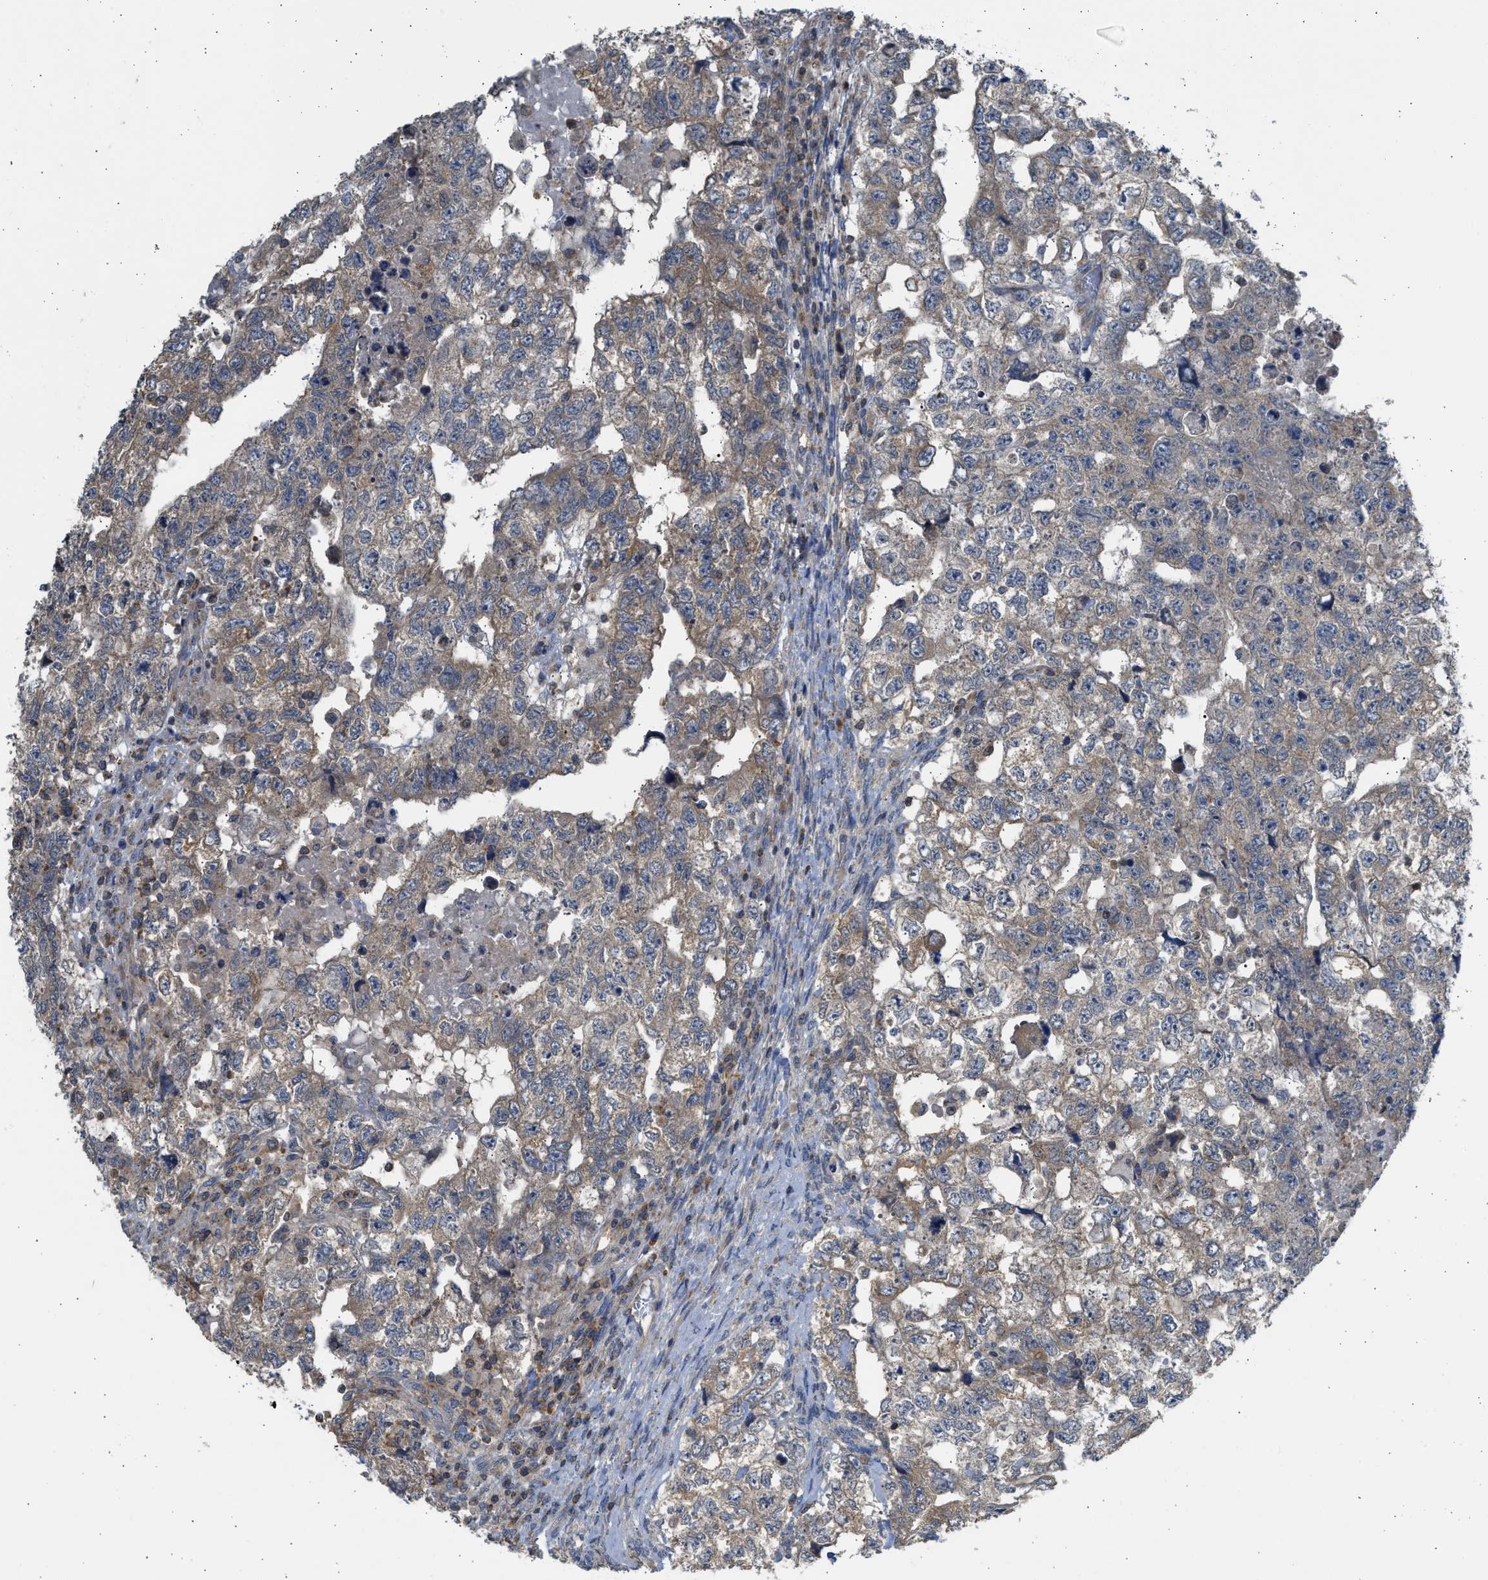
{"staining": {"intensity": "weak", "quantity": "25%-75%", "location": "cytoplasmic/membranous"}, "tissue": "testis cancer", "cell_type": "Tumor cells", "image_type": "cancer", "snomed": [{"axis": "morphology", "description": "Carcinoma, Embryonal, NOS"}, {"axis": "topography", "description": "Testis"}], "caption": "A brown stain labels weak cytoplasmic/membranous expression of a protein in human embryonal carcinoma (testis) tumor cells. Nuclei are stained in blue.", "gene": "CYP1A1", "patient": {"sex": "male", "age": 36}}